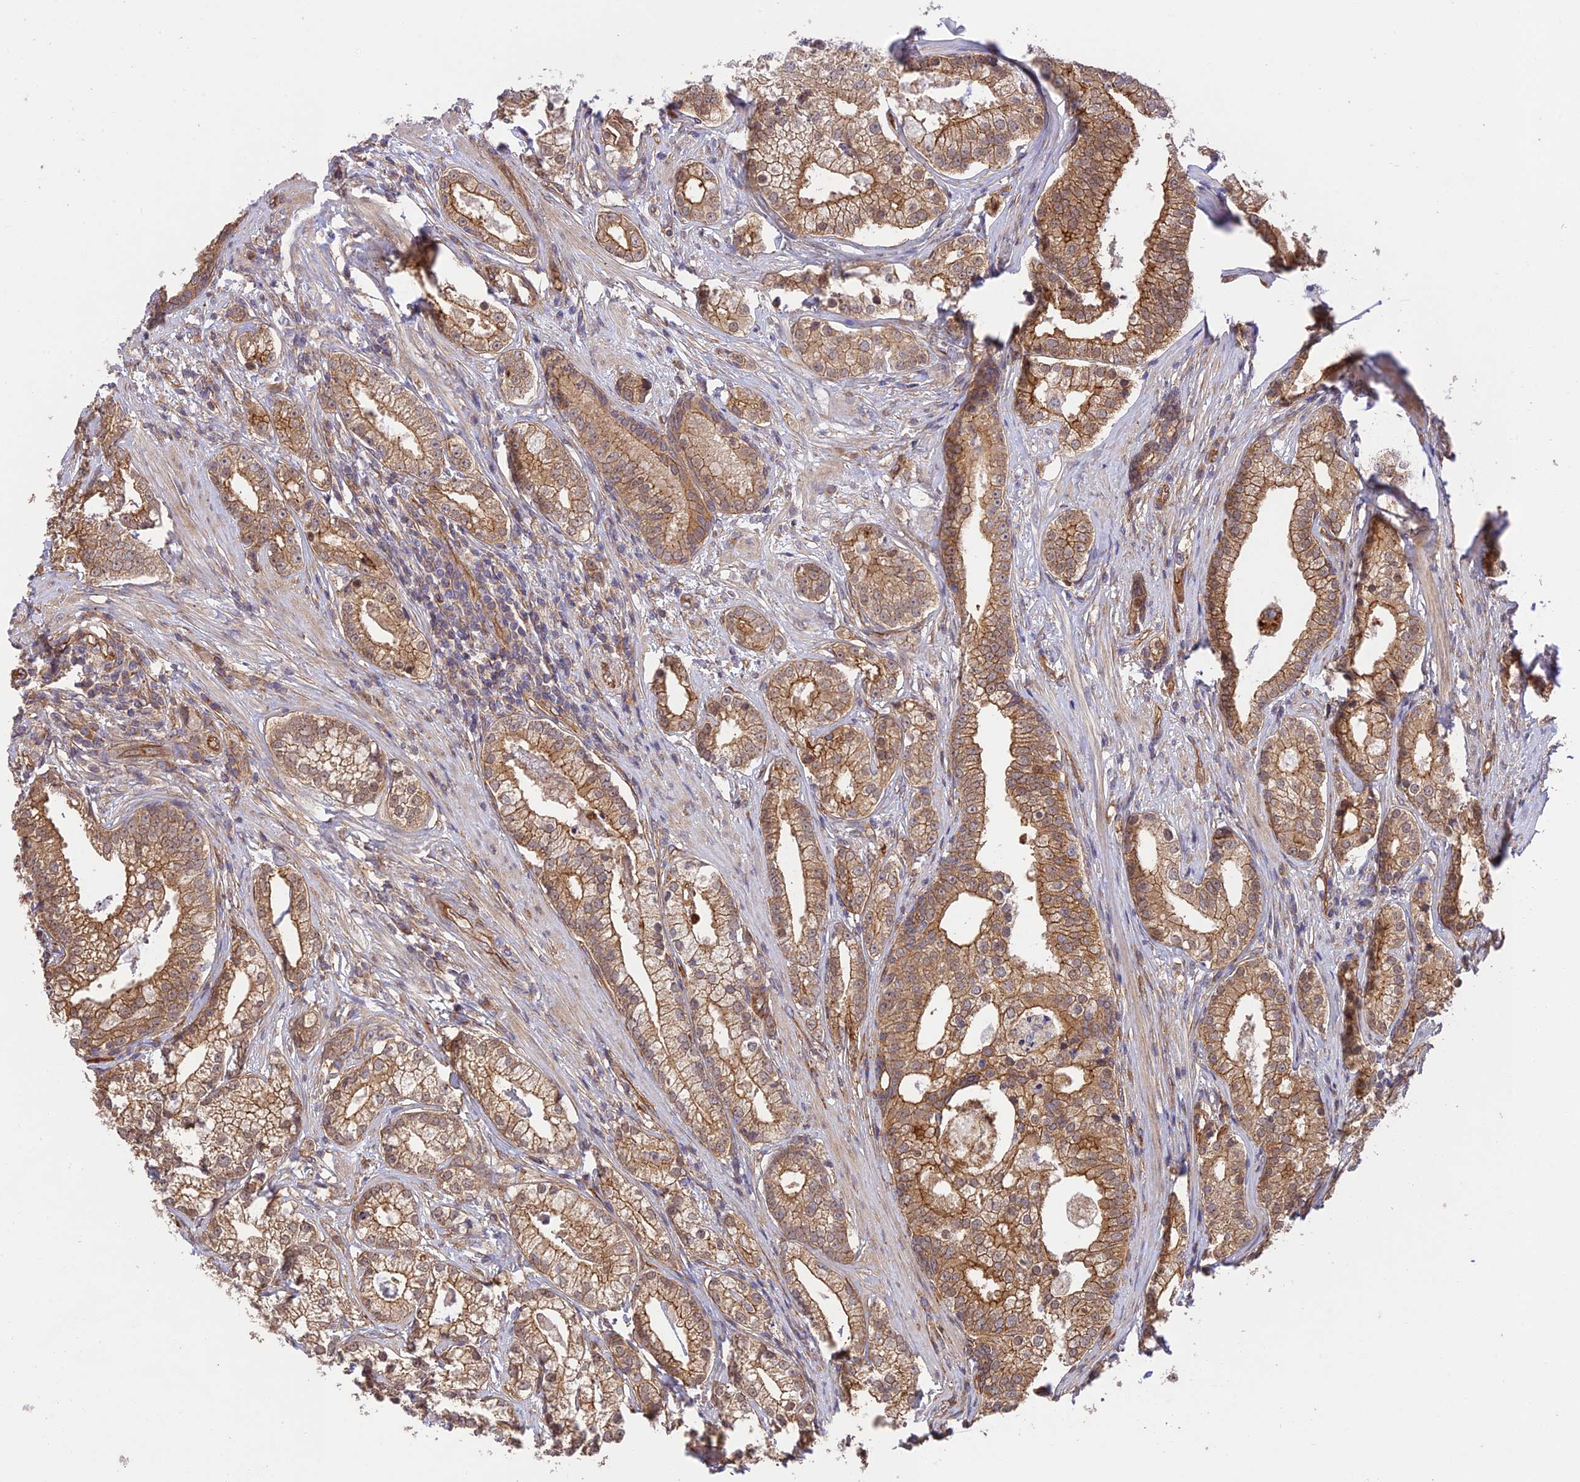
{"staining": {"intensity": "moderate", "quantity": ">75%", "location": "cytoplasmic/membranous"}, "tissue": "prostate cancer", "cell_type": "Tumor cells", "image_type": "cancer", "snomed": [{"axis": "morphology", "description": "Adenocarcinoma, High grade"}, {"axis": "topography", "description": "Prostate"}], "caption": "This is a photomicrograph of immunohistochemistry (IHC) staining of prostate cancer (high-grade adenocarcinoma), which shows moderate expression in the cytoplasmic/membranous of tumor cells.", "gene": "HOMER2", "patient": {"sex": "male", "age": 69}}